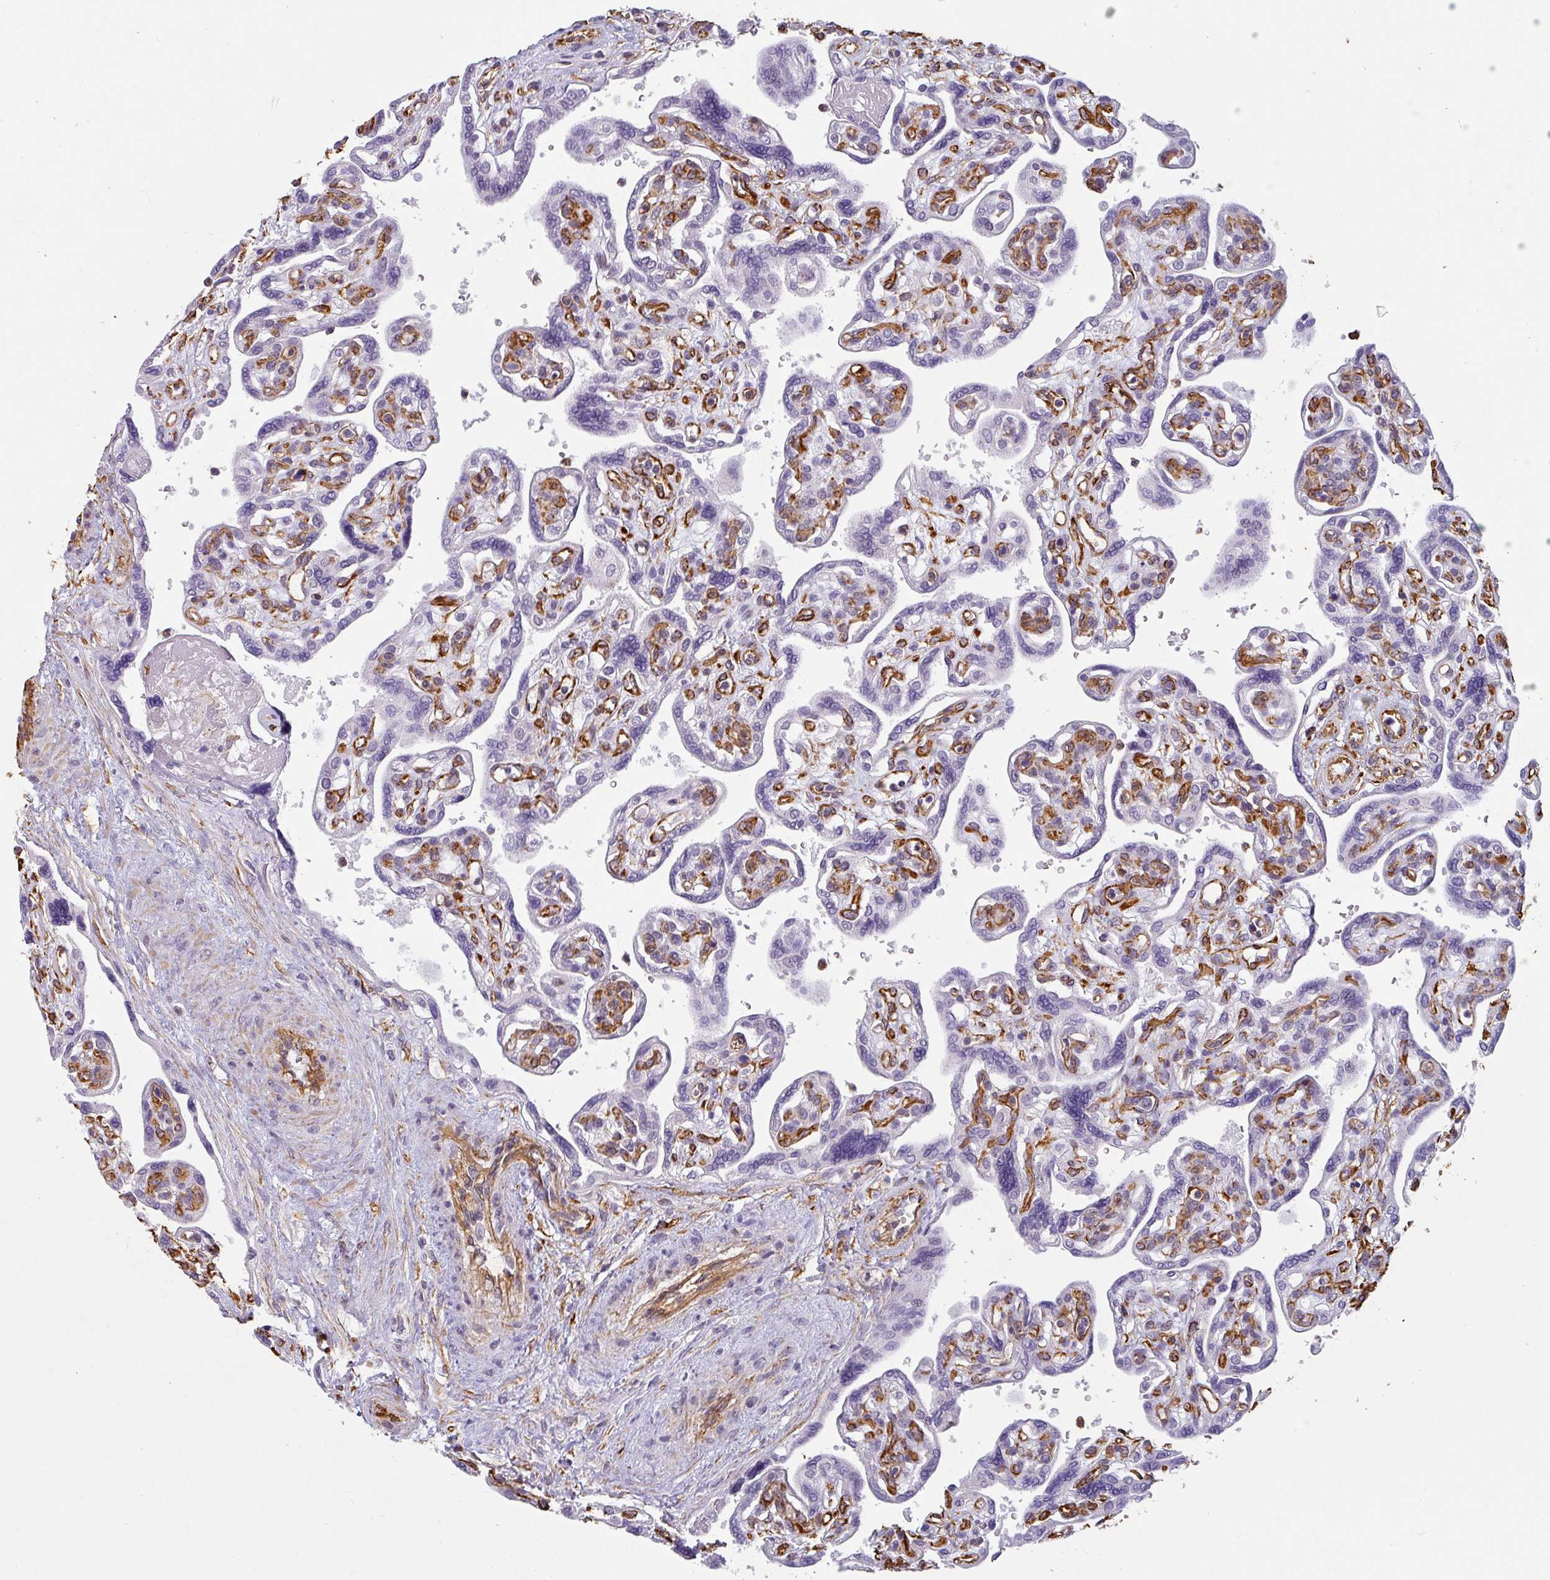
{"staining": {"intensity": "negative", "quantity": "none", "location": "none"}, "tissue": "placenta", "cell_type": "Trophoblastic cells", "image_type": "normal", "snomed": [{"axis": "morphology", "description": "Normal tissue, NOS"}, {"axis": "topography", "description": "Placenta"}], "caption": "Trophoblastic cells are negative for brown protein staining in benign placenta. Brightfield microscopy of immunohistochemistry stained with DAB (brown) and hematoxylin (blue), captured at high magnification.", "gene": "ZNF280C", "patient": {"sex": "female", "age": 39}}